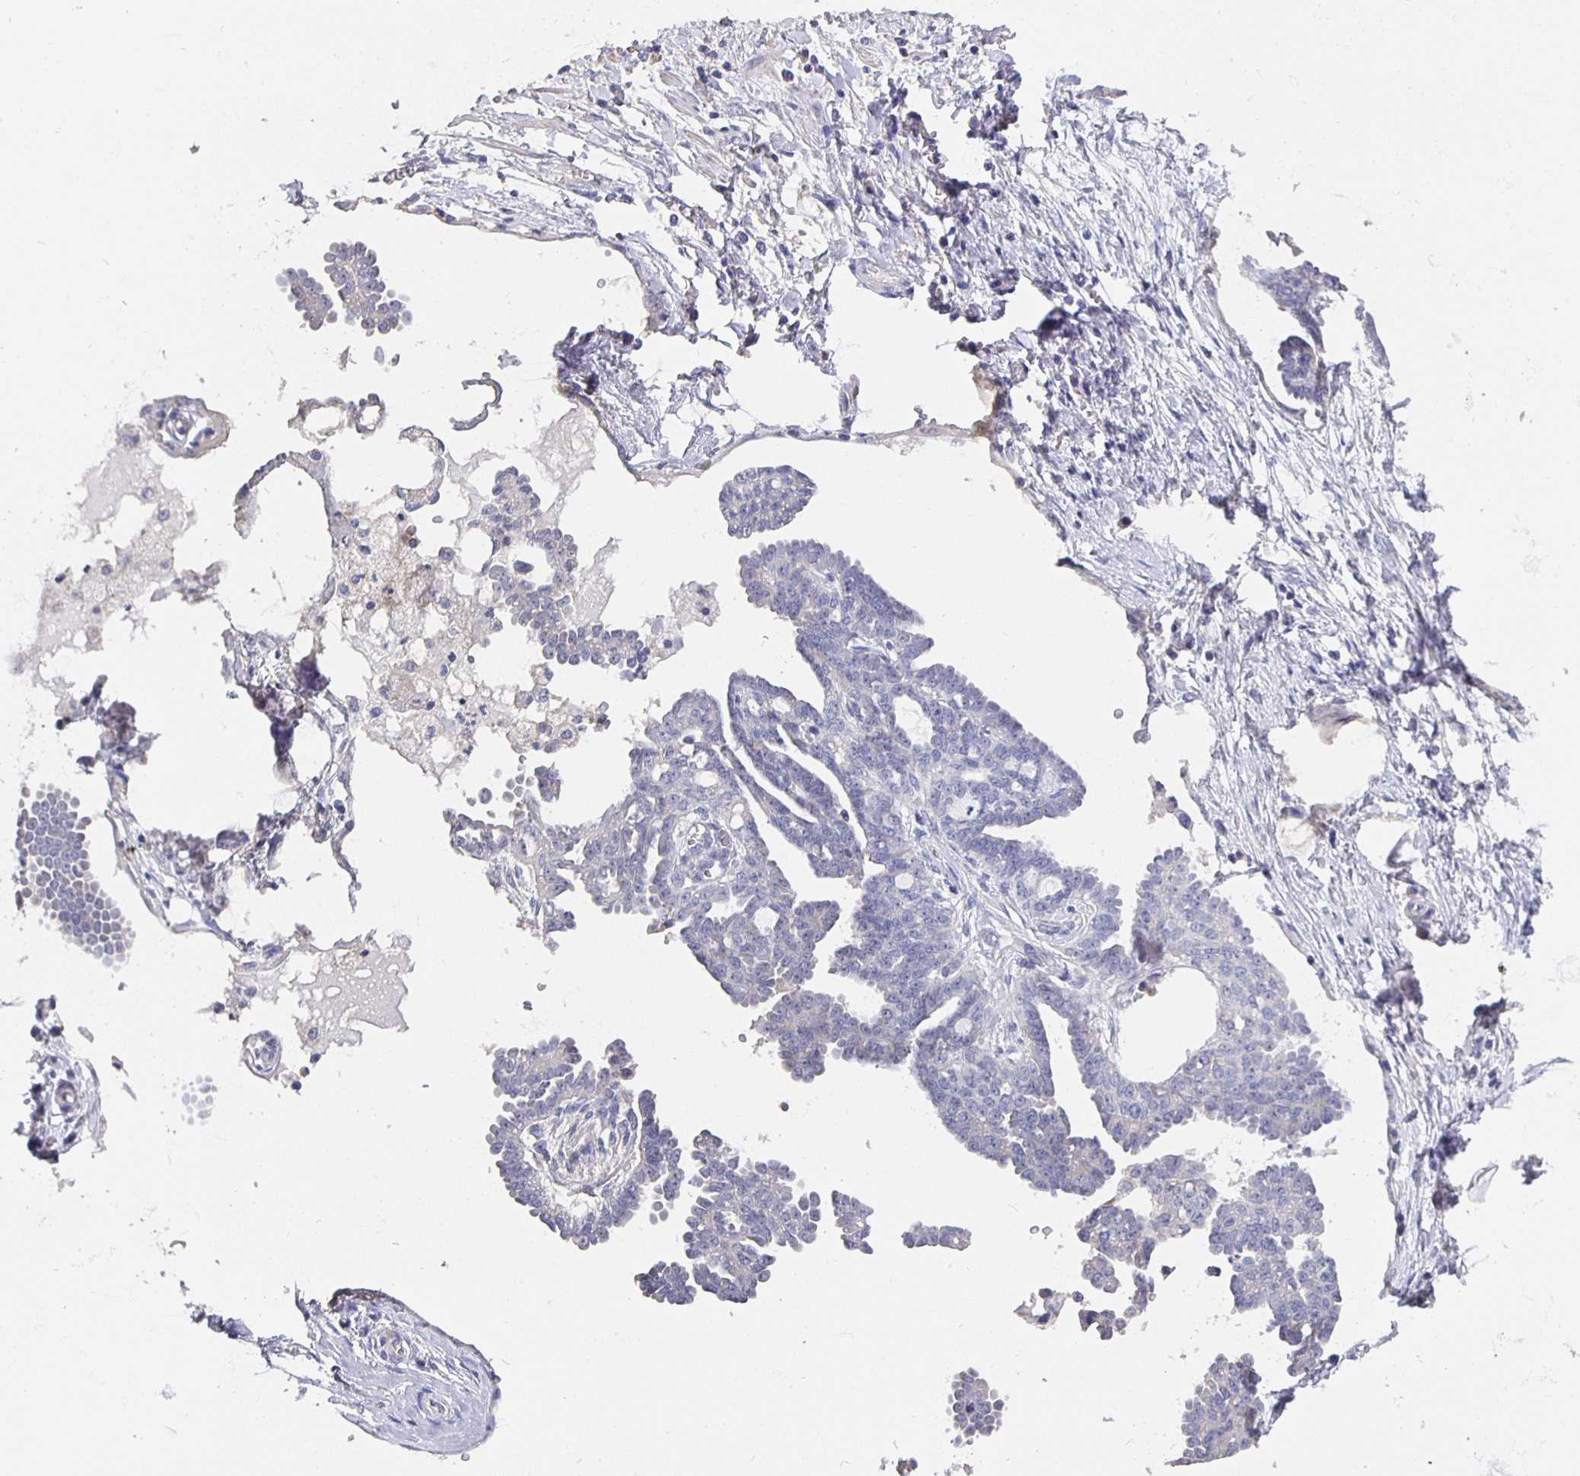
{"staining": {"intensity": "negative", "quantity": "none", "location": "none"}, "tissue": "ovarian cancer", "cell_type": "Tumor cells", "image_type": "cancer", "snomed": [{"axis": "morphology", "description": "Cystadenocarcinoma, serous, NOS"}, {"axis": "topography", "description": "Ovary"}], "caption": "This is an immunohistochemistry (IHC) image of human ovarian serous cystadenocarcinoma. There is no positivity in tumor cells.", "gene": "CFAP74", "patient": {"sex": "female", "age": 71}}